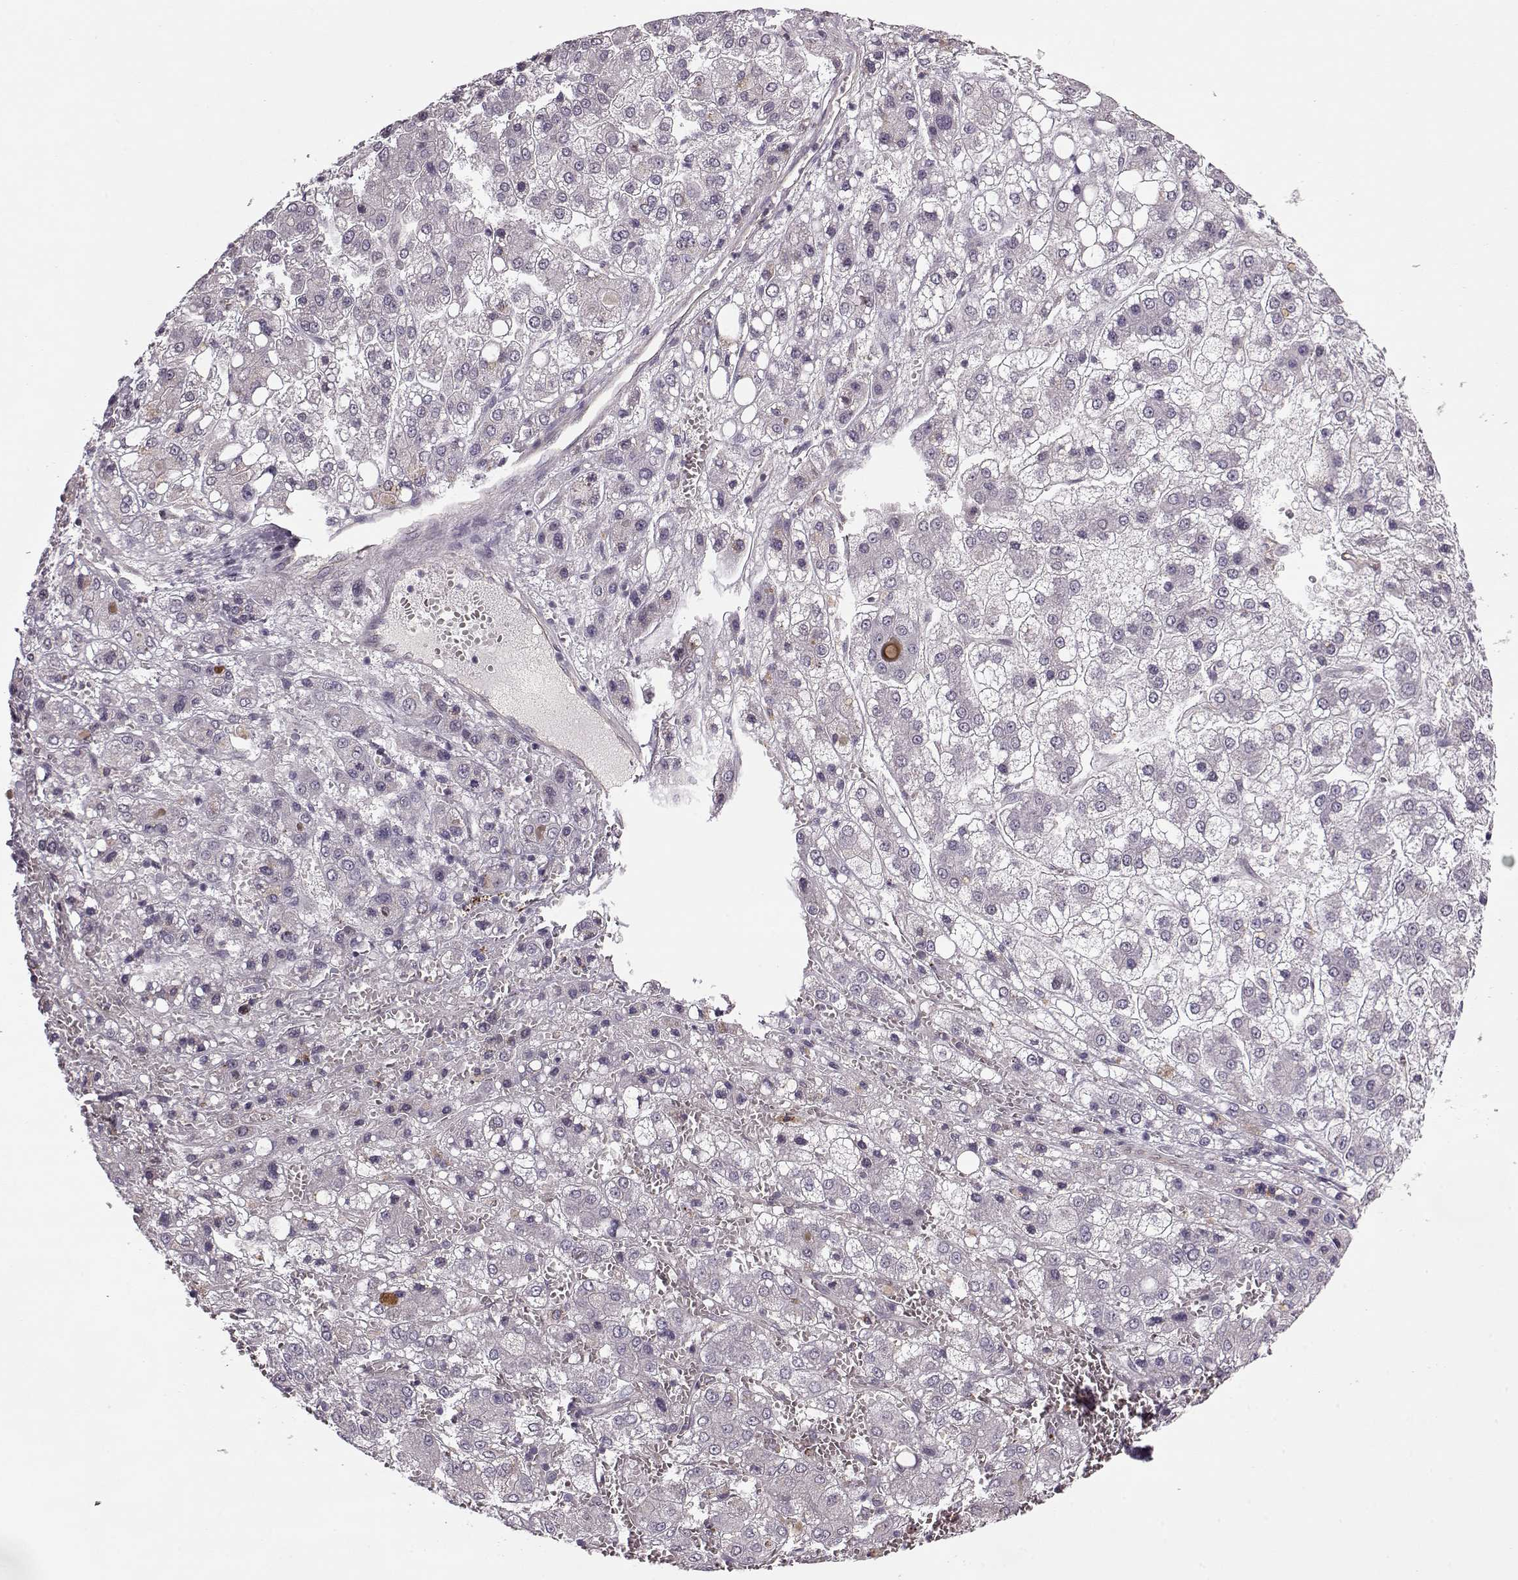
{"staining": {"intensity": "negative", "quantity": "none", "location": "none"}, "tissue": "liver cancer", "cell_type": "Tumor cells", "image_type": "cancer", "snomed": [{"axis": "morphology", "description": "Carcinoma, Hepatocellular, NOS"}, {"axis": "topography", "description": "Liver"}], "caption": "IHC of human hepatocellular carcinoma (liver) displays no expression in tumor cells.", "gene": "ACOT11", "patient": {"sex": "male", "age": 73}}